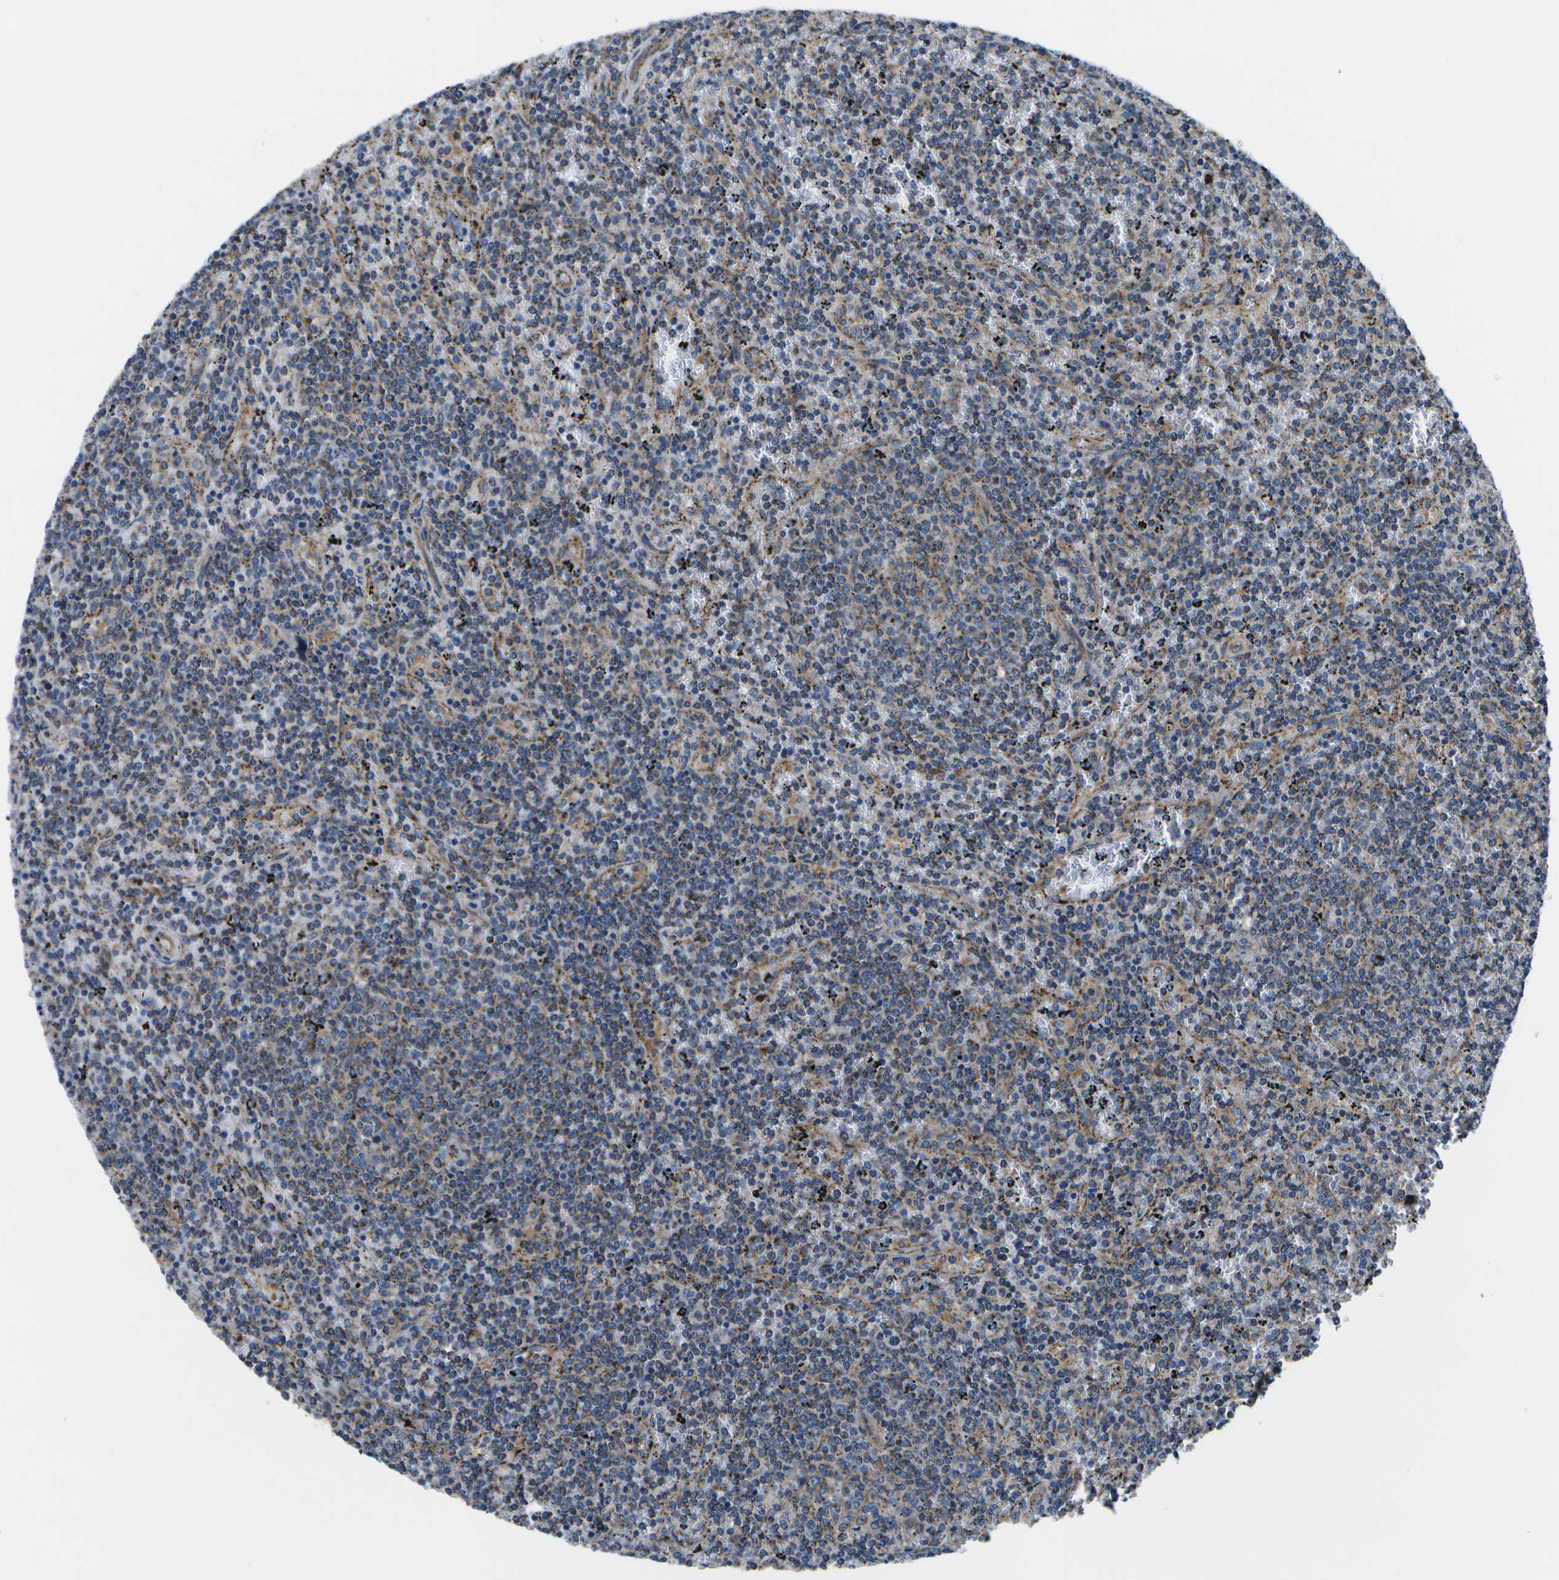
{"staining": {"intensity": "weak", "quantity": "25%-75%", "location": "cytoplasmic/membranous"}, "tissue": "lymphoma", "cell_type": "Tumor cells", "image_type": "cancer", "snomed": [{"axis": "morphology", "description": "Malignant lymphoma, non-Hodgkin's type, Low grade"}, {"axis": "topography", "description": "Spleen"}], "caption": "Immunohistochemical staining of lymphoma displays low levels of weak cytoplasmic/membranous positivity in approximately 25%-75% of tumor cells. (Brightfield microscopy of DAB IHC at high magnification).", "gene": "MVK", "patient": {"sex": "female", "age": 50}}